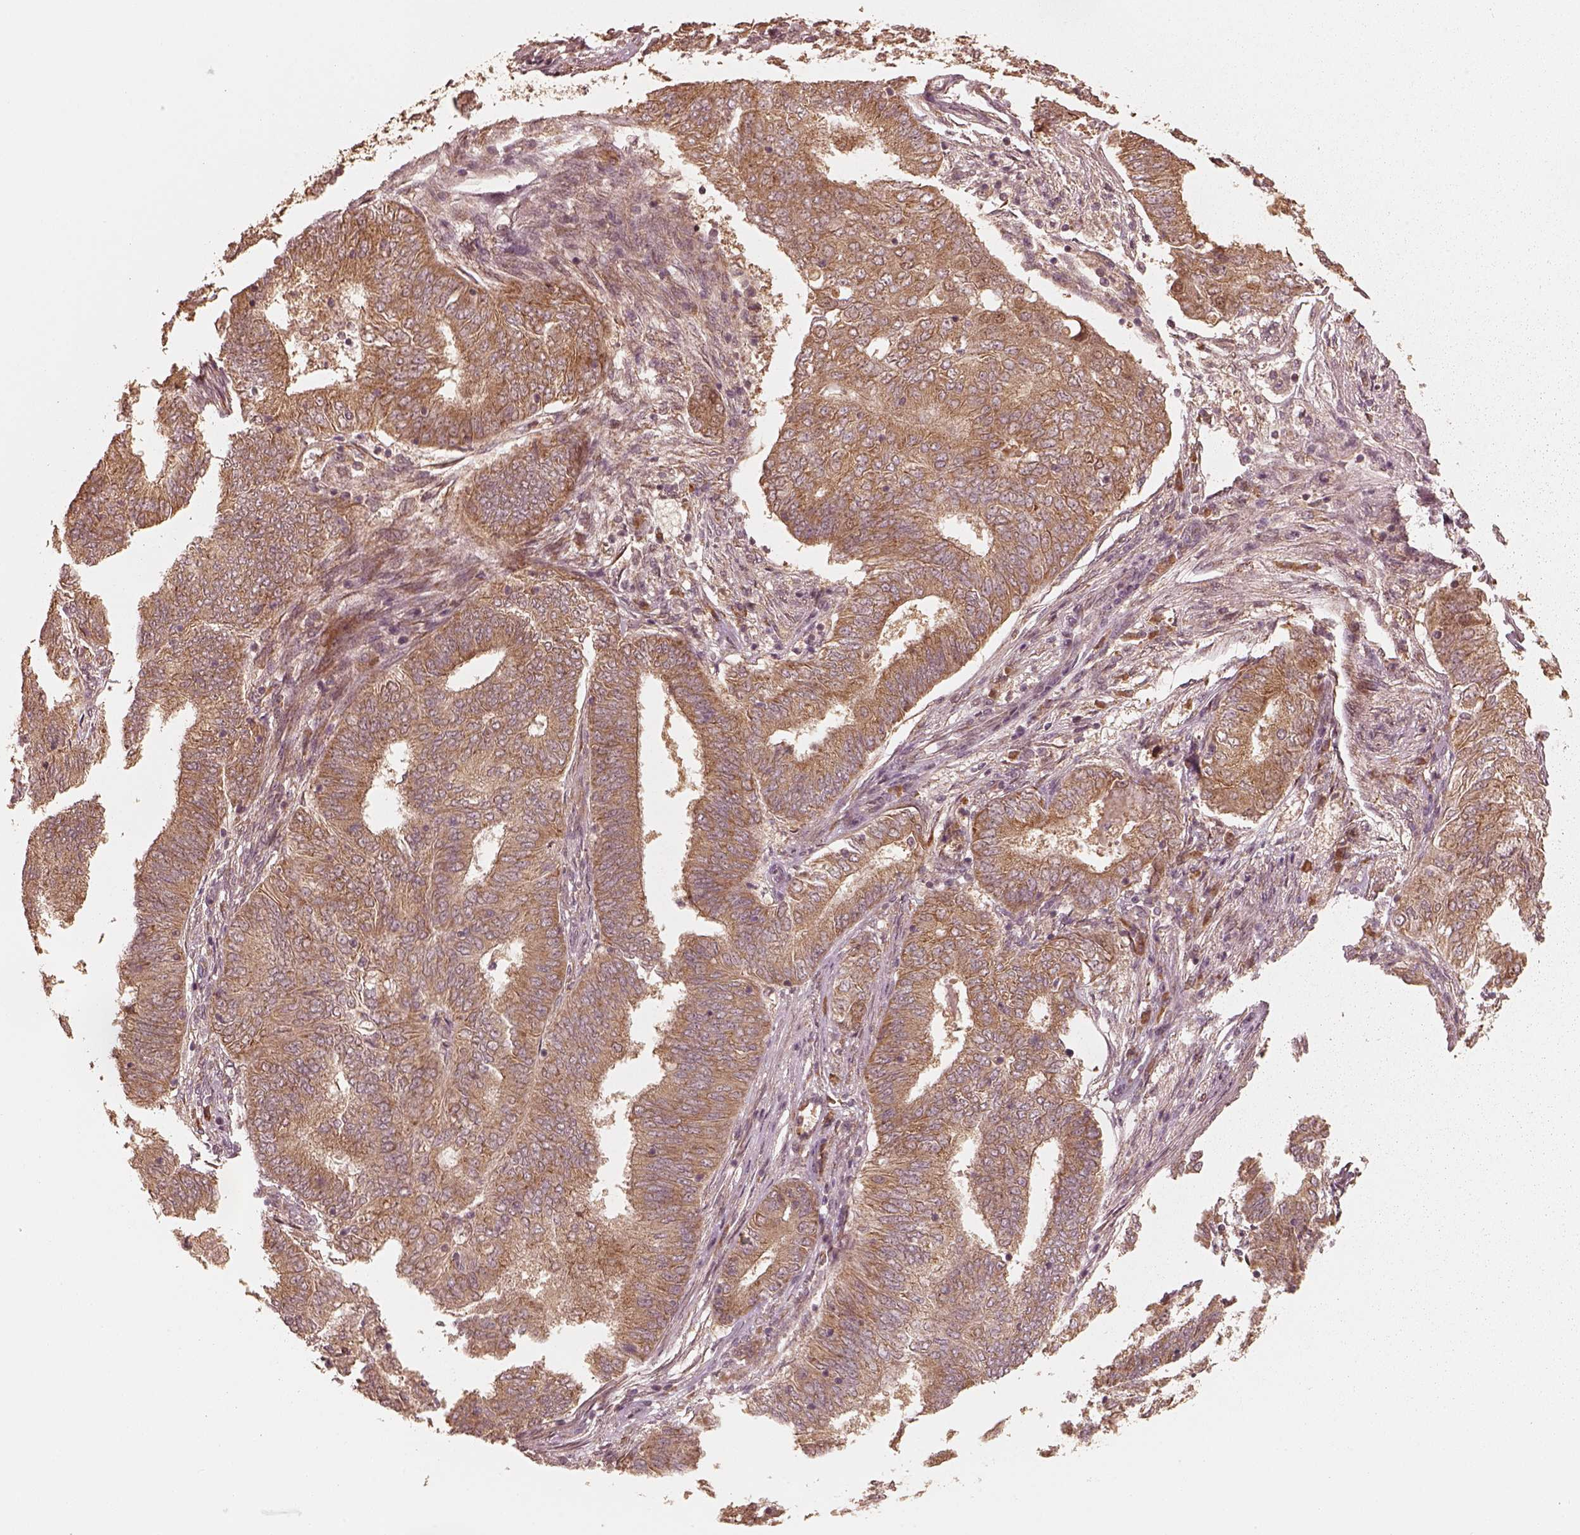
{"staining": {"intensity": "moderate", "quantity": ">75%", "location": "cytoplasmic/membranous"}, "tissue": "endometrial cancer", "cell_type": "Tumor cells", "image_type": "cancer", "snomed": [{"axis": "morphology", "description": "Adenocarcinoma, NOS"}, {"axis": "topography", "description": "Endometrium"}], "caption": "Protein expression by immunohistochemistry reveals moderate cytoplasmic/membranous expression in approximately >75% of tumor cells in adenocarcinoma (endometrial). The protein is stained brown, and the nuclei are stained in blue (DAB (3,3'-diaminobenzidine) IHC with brightfield microscopy, high magnification).", "gene": "DNAJC25", "patient": {"sex": "female", "age": 62}}